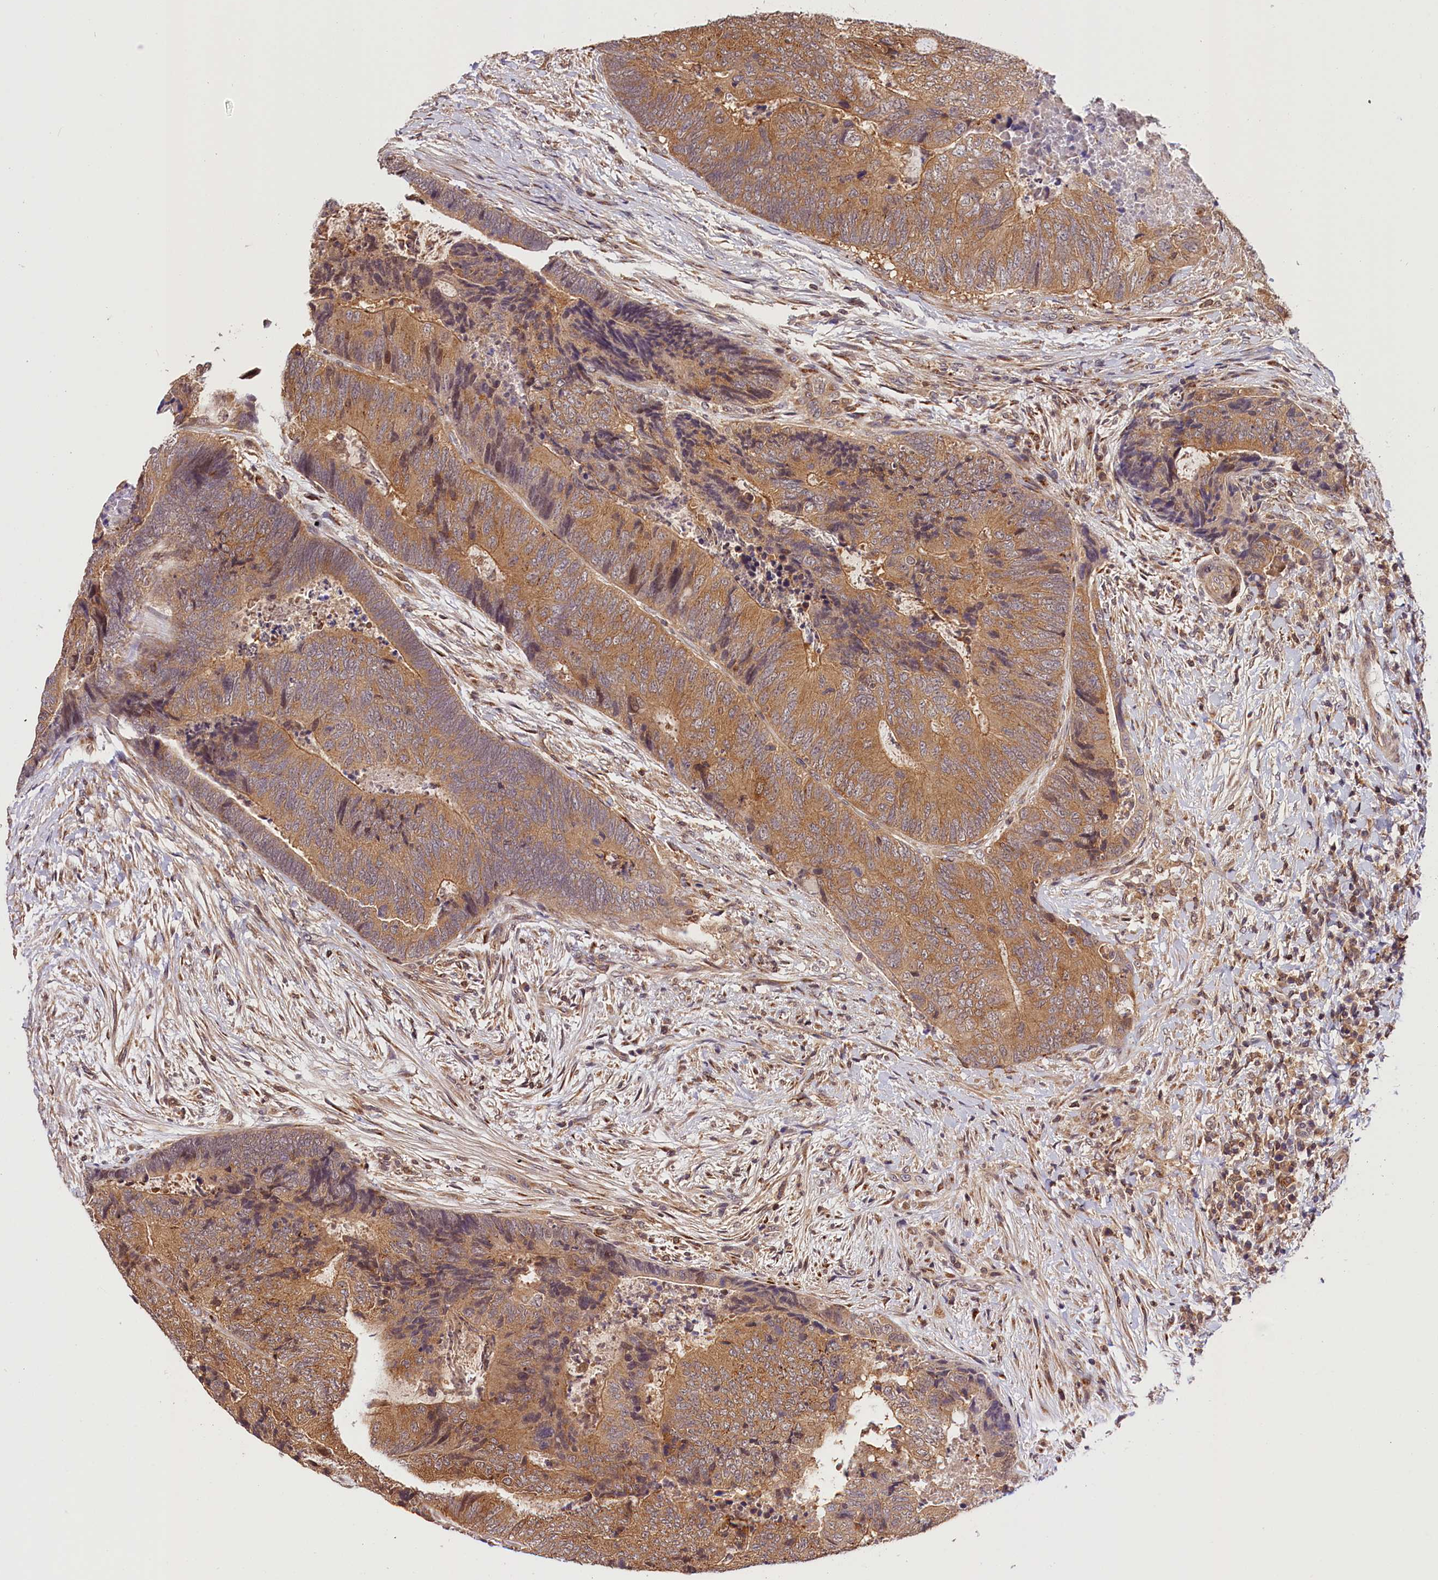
{"staining": {"intensity": "moderate", "quantity": ">75%", "location": "cytoplasmic/membranous"}, "tissue": "colorectal cancer", "cell_type": "Tumor cells", "image_type": "cancer", "snomed": [{"axis": "morphology", "description": "Adenocarcinoma, NOS"}, {"axis": "topography", "description": "Colon"}], "caption": "Colorectal cancer stained with a brown dye demonstrates moderate cytoplasmic/membranous positive expression in approximately >75% of tumor cells.", "gene": "CHORDC1", "patient": {"sex": "female", "age": 67}}